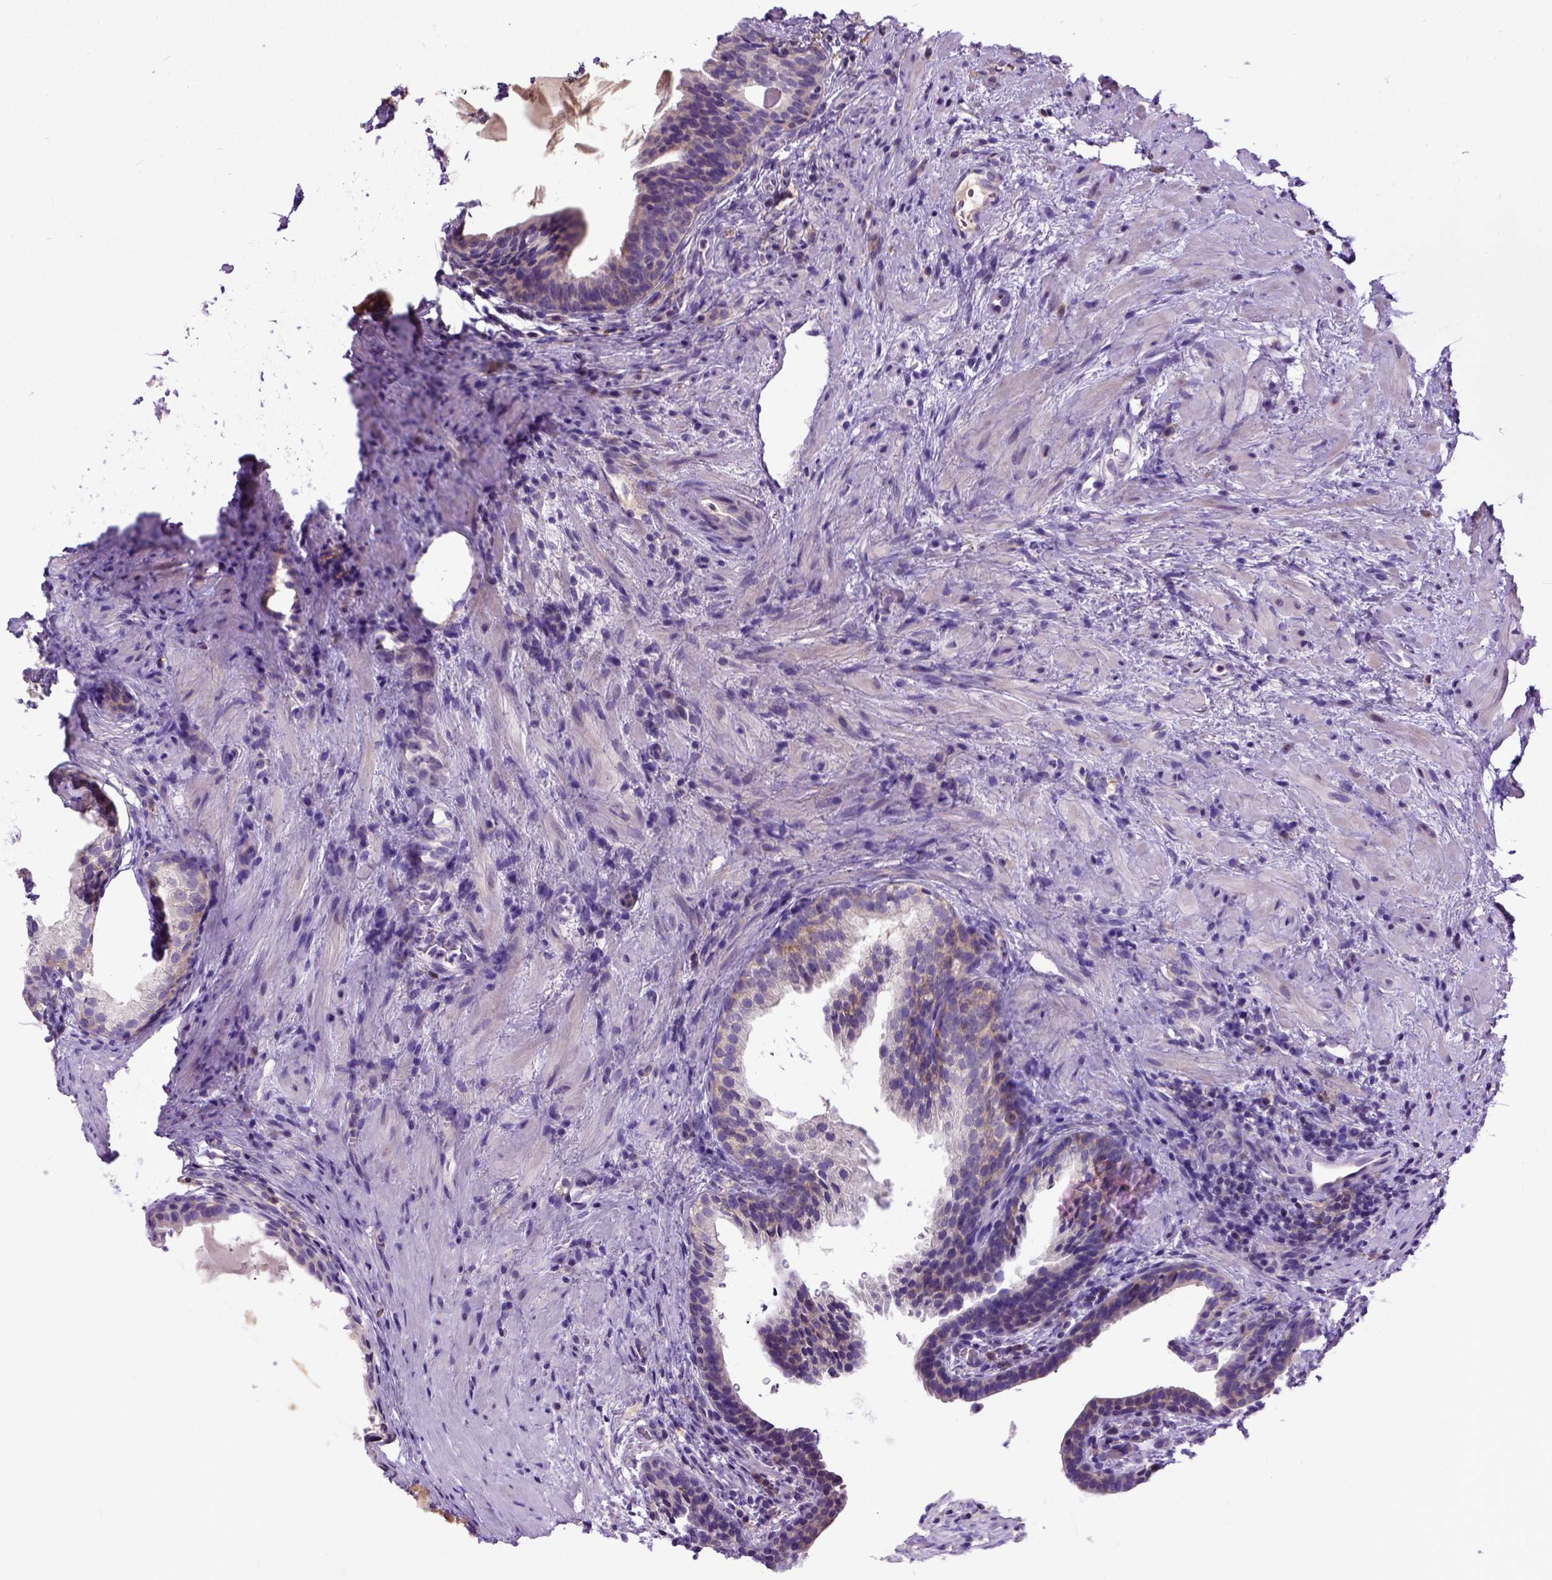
{"staining": {"intensity": "moderate", "quantity": ">75%", "location": "cytoplasmic/membranous"}, "tissue": "prostate cancer", "cell_type": "Tumor cells", "image_type": "cancer", "snomed": [{"axis": "morphology", "description": "Adenocarcinoma, Low grade"}, {"axis": "topography", "description": "Prostate and seminal vesicle, NOS"}], "caption": "Immunohistochemistry (IHC) staining of adenocarcinoma (low-grade) (prostate), which reveals medium levels of moderate cytoplasmic/membranous expression in approximately >75% of tumor cells indicating moderate cytoplasmic/membranous protein expression. The staining was performed using DAB (3,3'-diaminobenzidine) (brown) for protein detection and nuclei were counterstained in hematoxylin (blue).", "gene": "NEK5", "patient": {"sex": "male", "age": 71}}